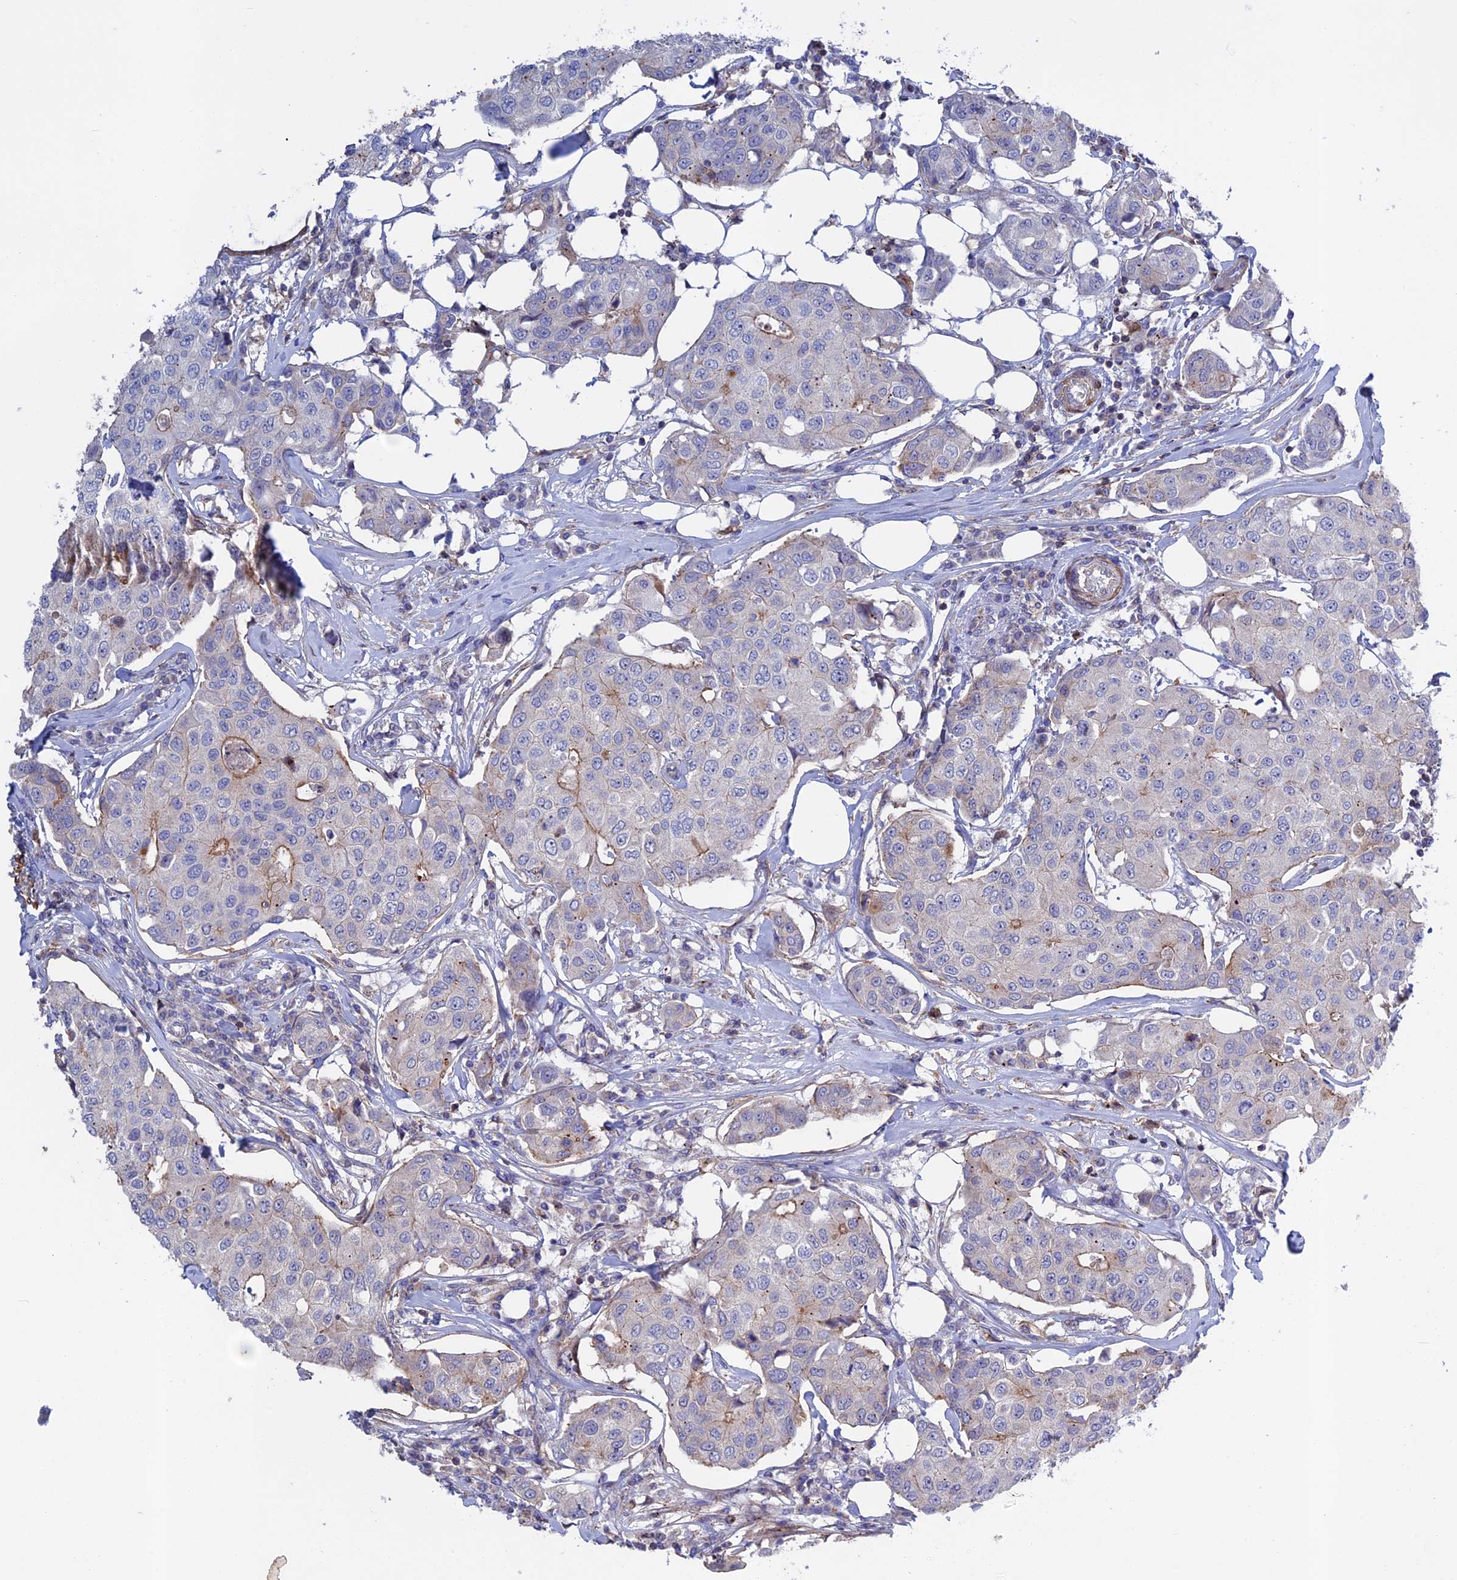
{"staining": {"intensity": "negative", "quantity": "none", "location": "none"}, "tissue": "breast cancer", "cell_type": "Tumor cells", "image_type": "cancer", "snomed": [{"axis": "morphology", "description": "Duct carcinoma"}, {"axis": "topography", "description": "Breast"}], "caption": "Immunohistochemistry of human breast intraductal carcinoma displays no staining in tumor cells.", "gene": "LYPD5", "patient": {"sex": "female", "age": 80}}